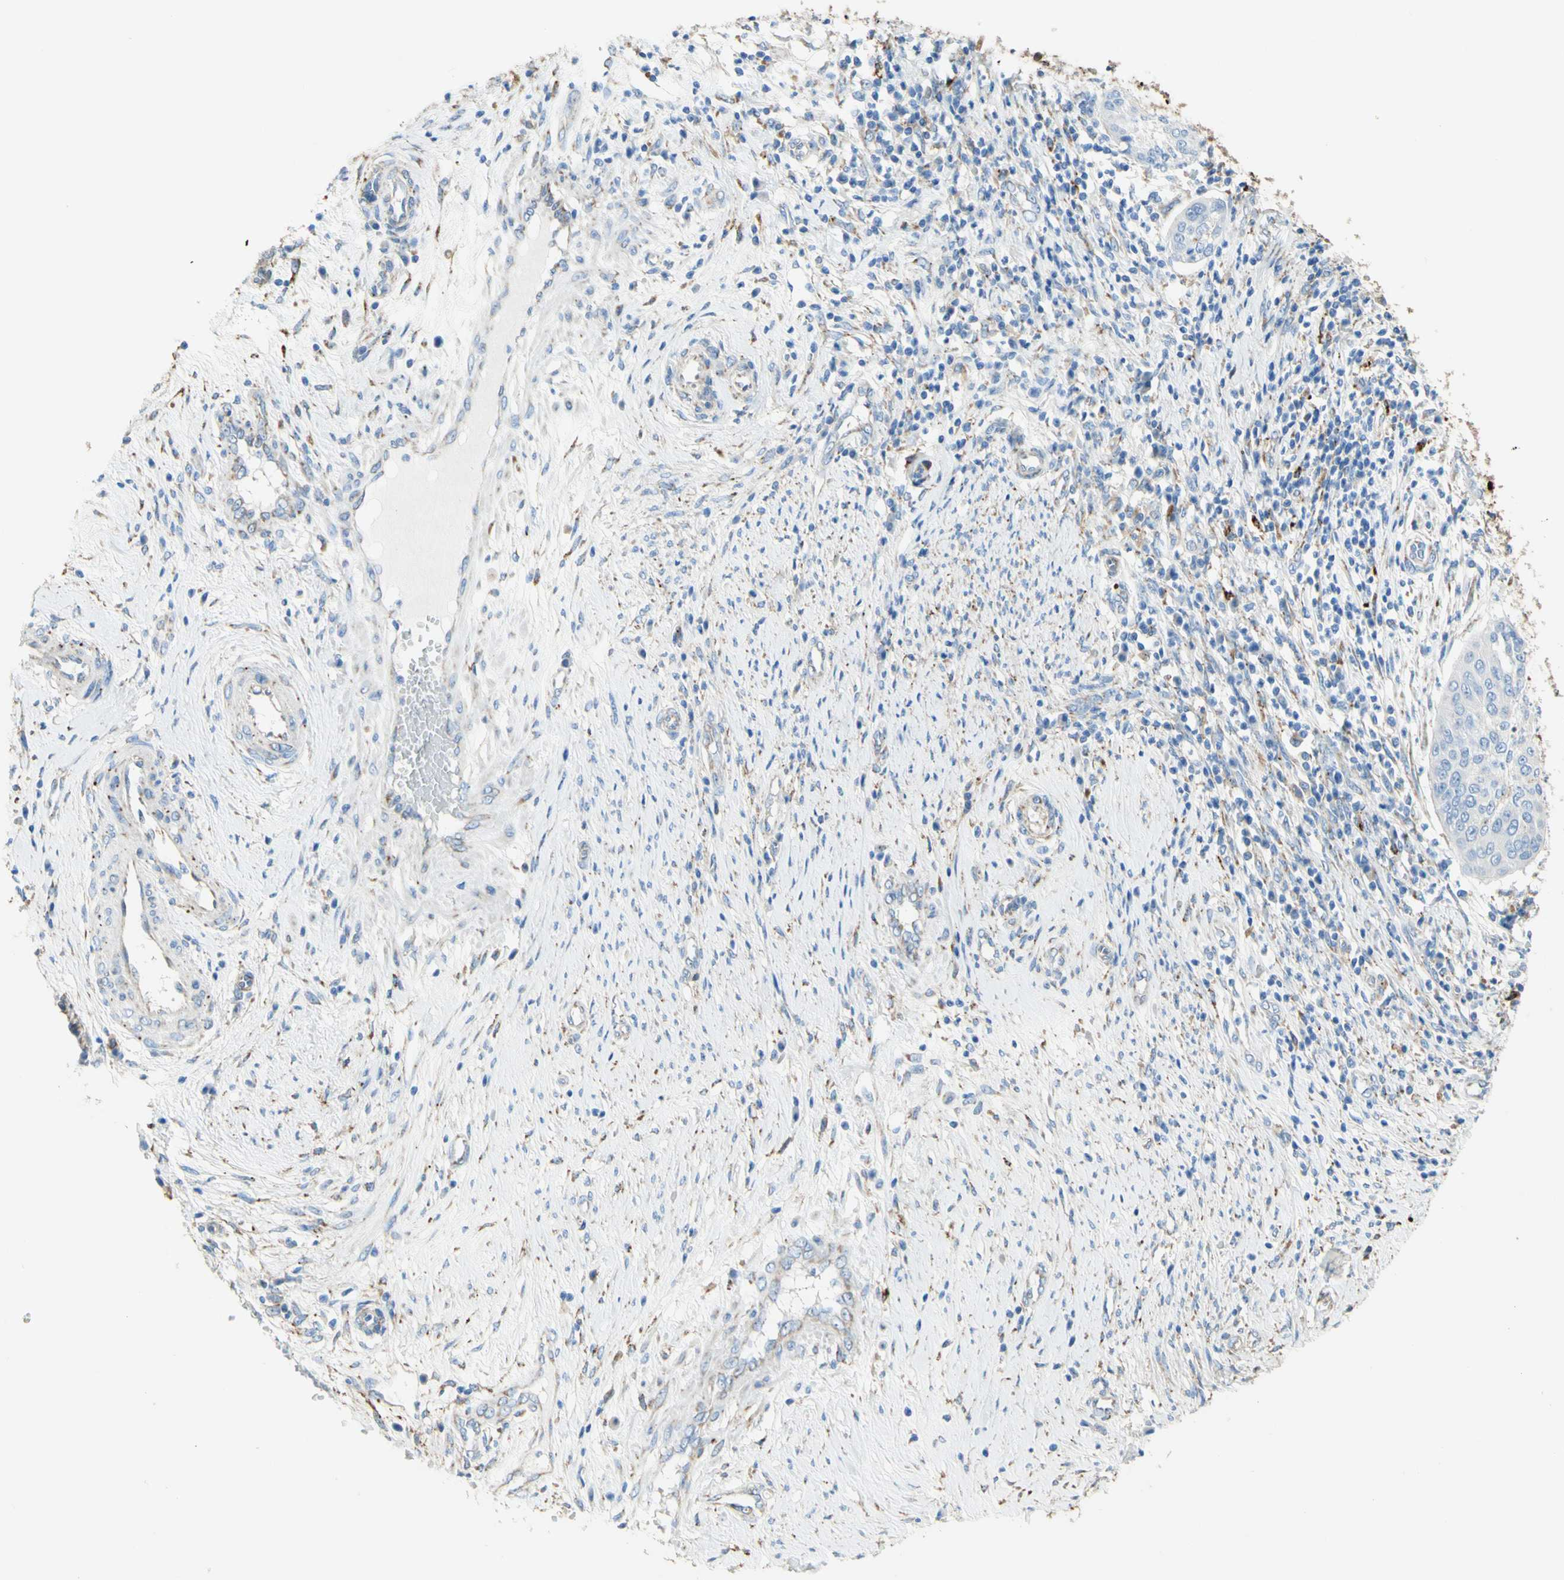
{"staining": {"intensity": "negative", "quantity": "none", "location": "none"}, "tissue": "cervical cancer", "cell_type": "Tumor cells", "image_type": "cancer", "snomed": [{"axis": "morphology", "description": "Normal tissue, NOS"}, {"axis": "morphology", "description": "Squamous cell carcinoma, NOS"}, {"axis": "topography", "description": "Cervix"}], "caption": "High power microscopy histopathology image of an immunohistochemistry histopathology image of squamous cell carcinoma (cervical), revealing no significant positivity in tumor cells. The staining is performed using DAB brown chromogen with nuclei counter-stained in using hematoxylin.", "gene": "URB2", "patient": {"sex": "female", "age": 39}}